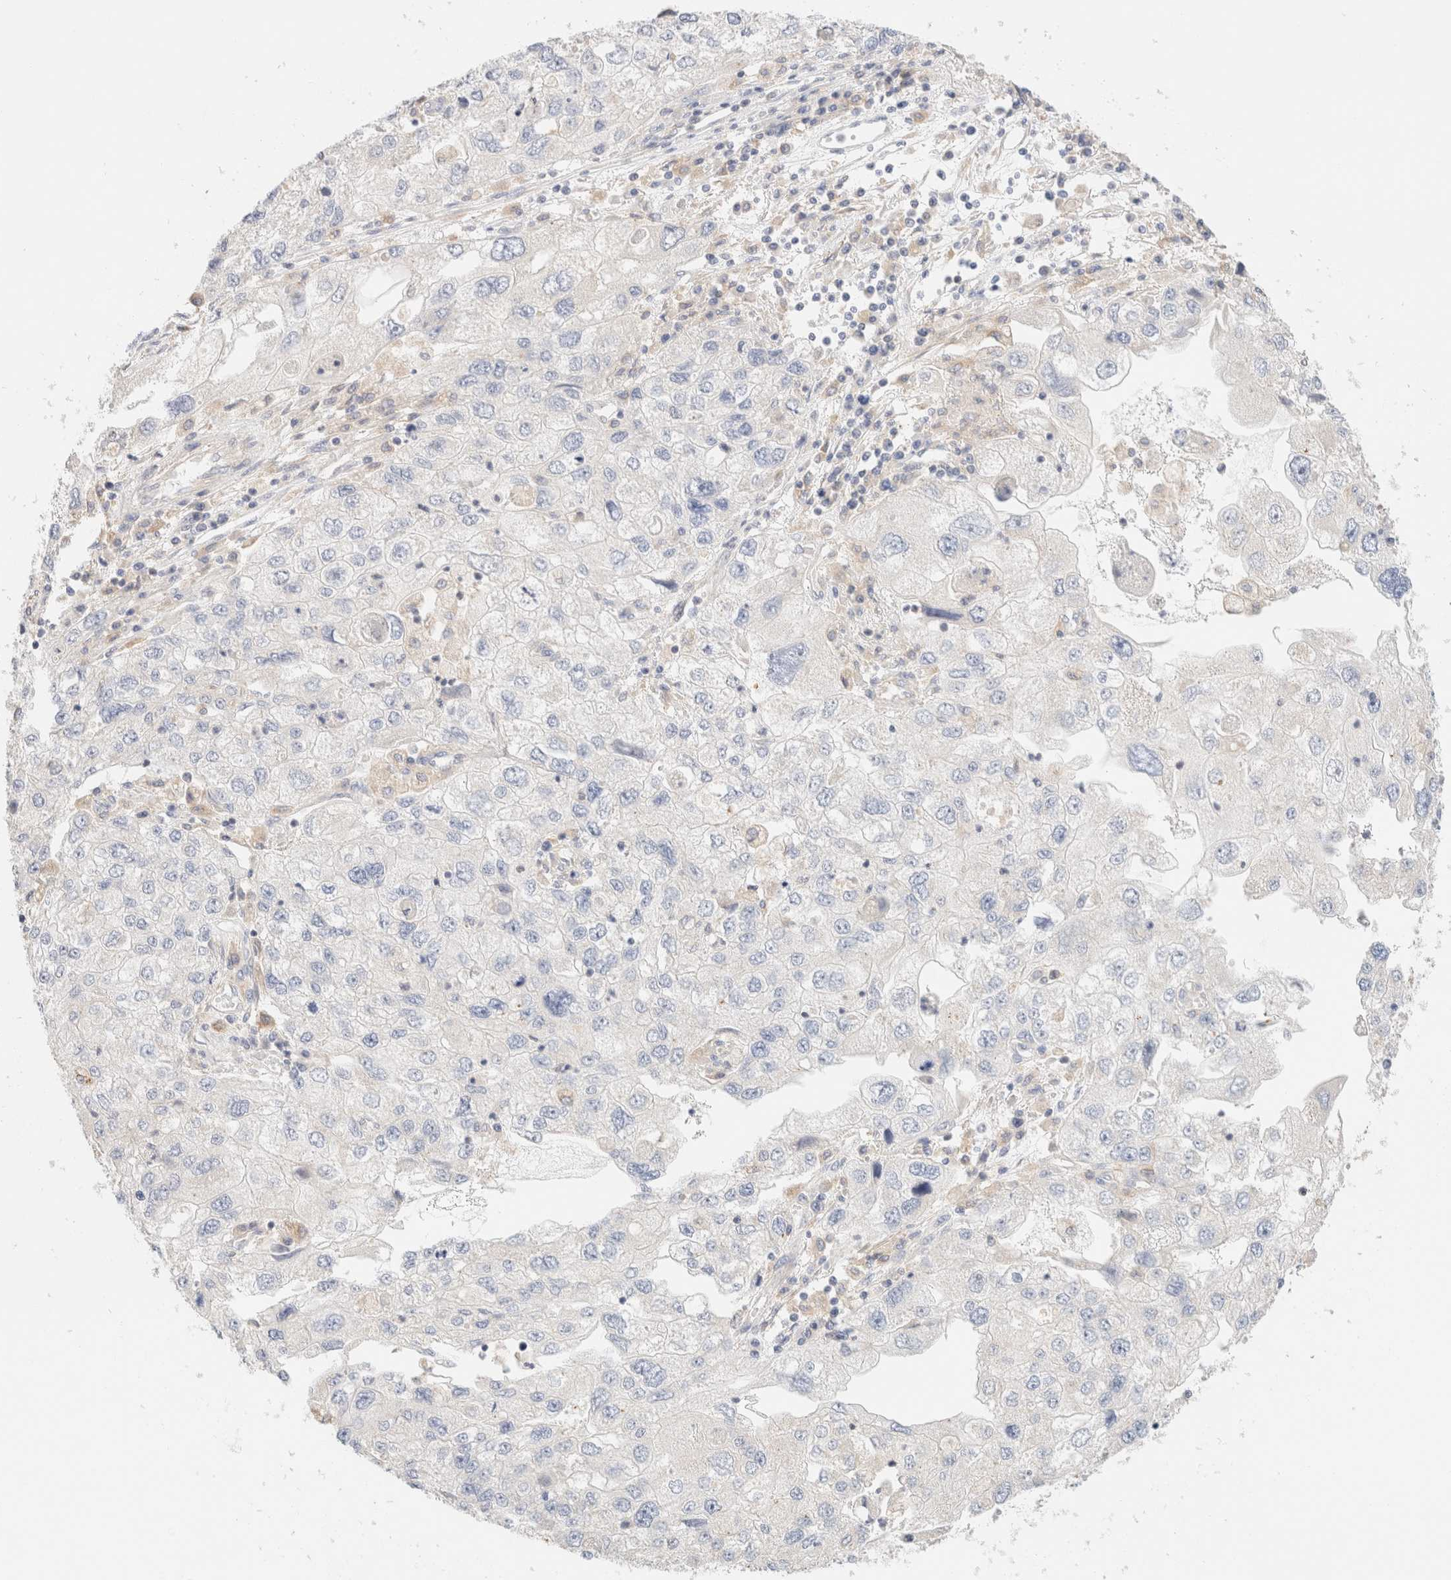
{"staining": {"intensity": "negative", "quantity": "none", "location": "none"}, "tissue": "endometrial cancer", "cell_type": "Tumor cells", "image_type": "cancer", "snomed": [{"axis": "morphology", "description": "Adenocarcinoma, NOS"}, {"axis": "topography", "description": "Endometrium"}], "caption": "Tumor cells are negative for brown protein staining in endometrial cancer.", "gene": "SARM1", "patient": {"sex": "female", "age": 49}}